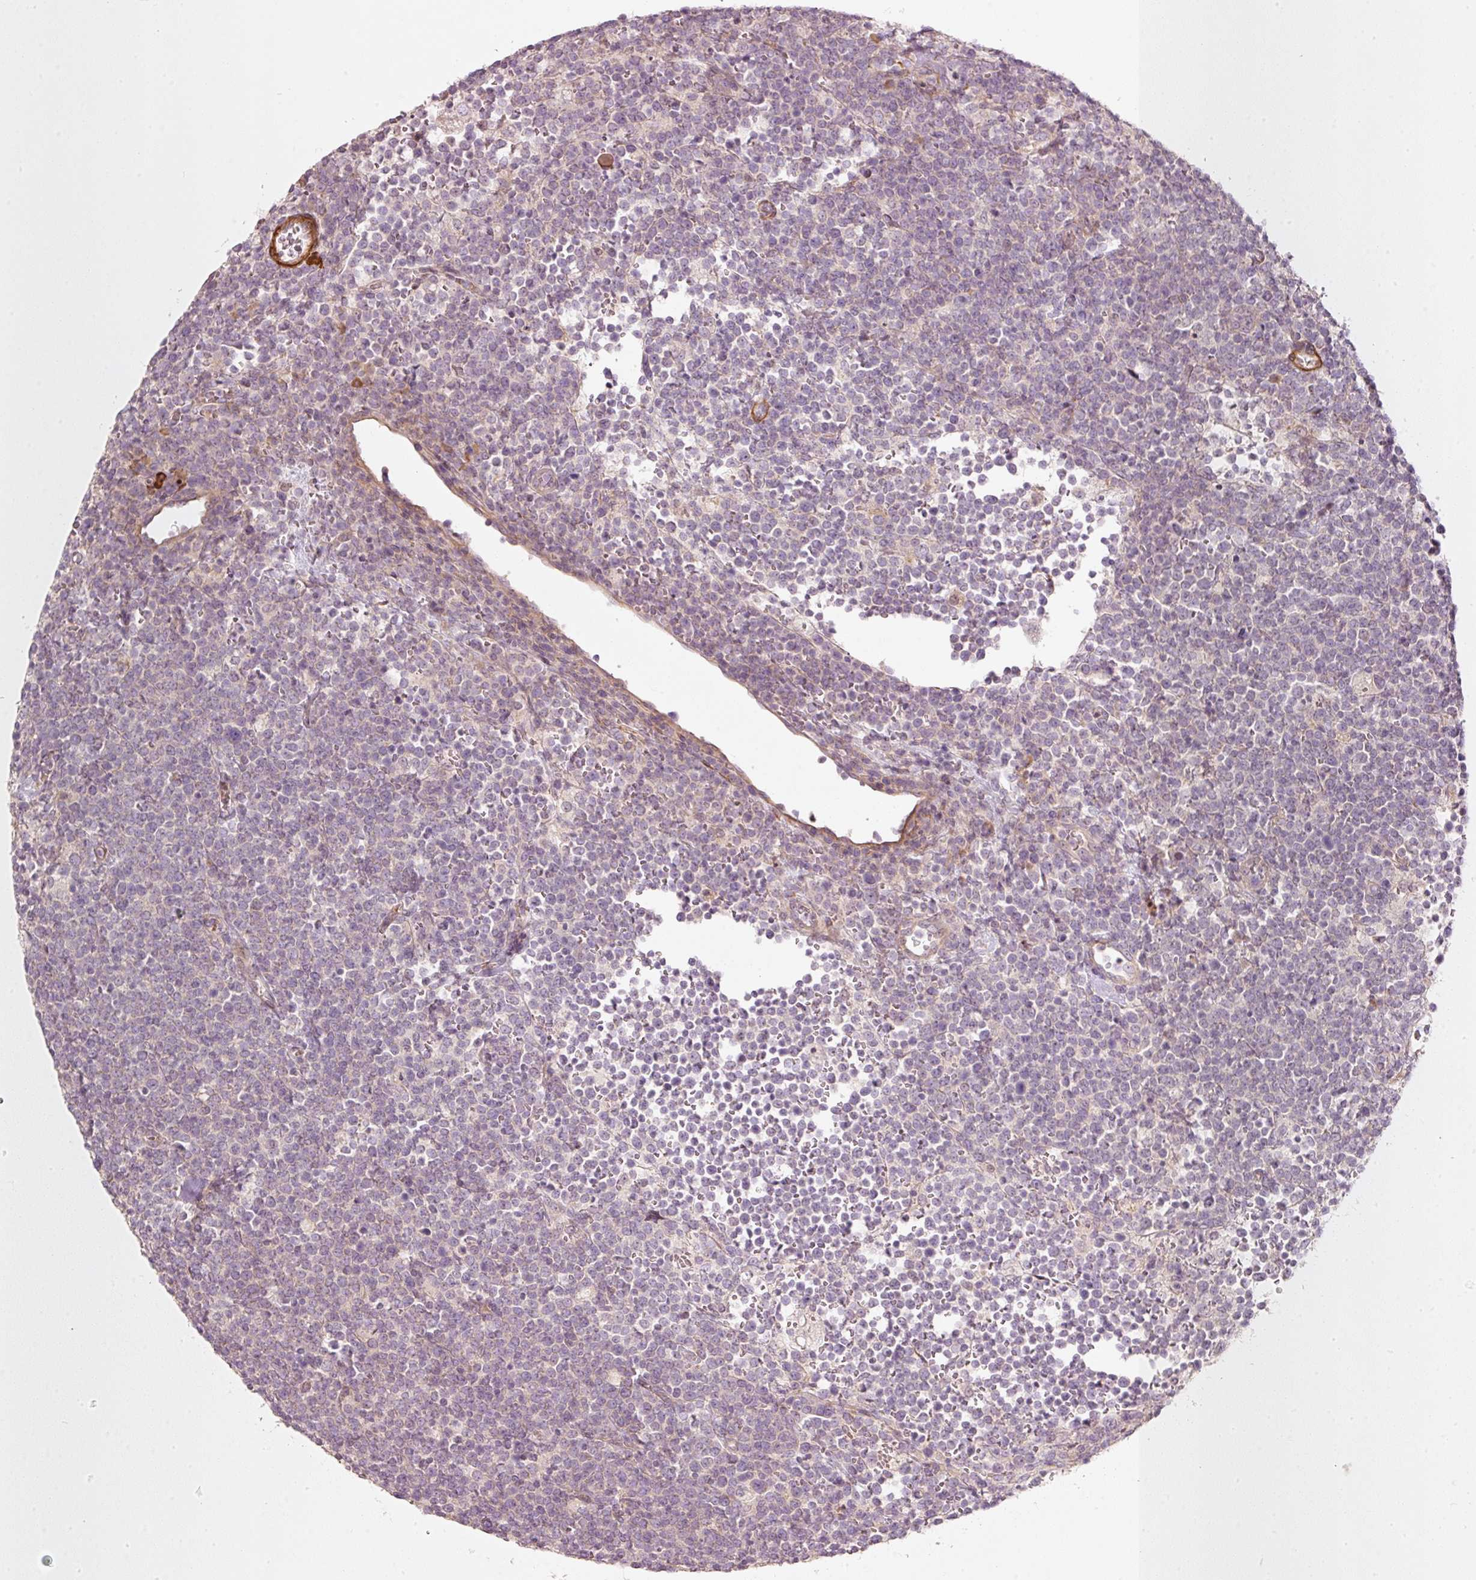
{"staining": {"intensity": "negative", "quantity": "none", "location": "none"}, "tissue": "lymphoma", "cell_type": "Tumor cells", "image_type": "cancer", "snomed": [{"axis": "morphology", "description": "Malignant lymphoma, non-Hodgkin's type, High grade"}, {"axis": "topography", "description": "Lymph node"}], "caption": "Tumor cells are negative for brown protein staining in malignant lymphoma, non-Hodgkin's type (high-grade).", "gene": "KCNQ1", "patient": {"sex": "male", "age": 61}}